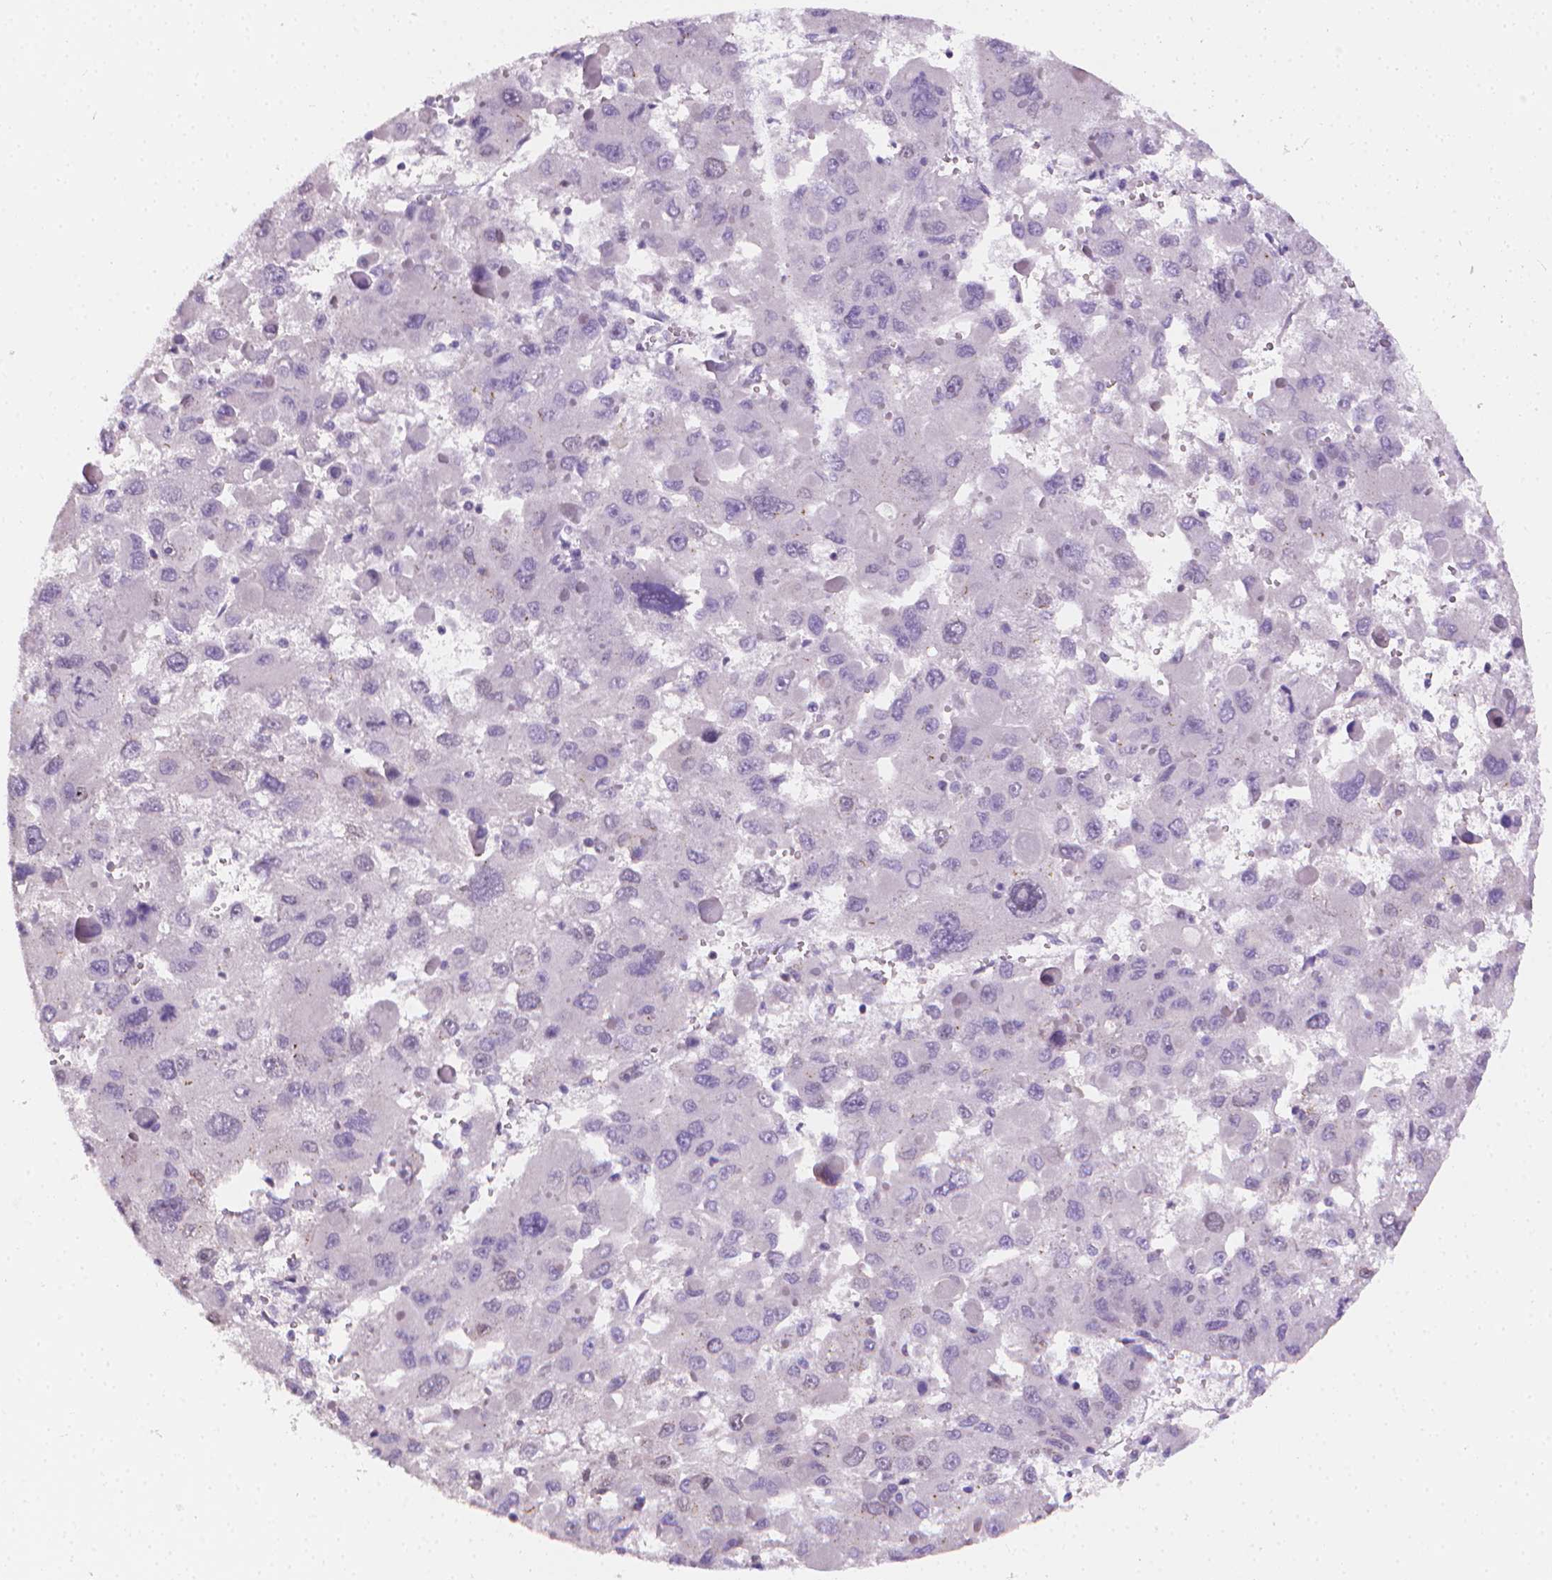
{"staining": {"intensity": "negative", "quantity": "none", "location": "none"}, "tissue": "liver cancer", "cell_type": "Tumor cells", "image_type": "cancer", "snomed": [{"axis": "morphology", "description": "Carcinoma, Hepatocellular, NOS"}, {"axis": "topography", "description": "Liver"}], "caption": "Tumor cells show no significant staining in liver hepatocellular carcinoma. (Immunohistochemistry (ihc), brightfield microscopy, high magnification).", "gene": "NCAN", "patient": {"sex": "female", "age": 41}}